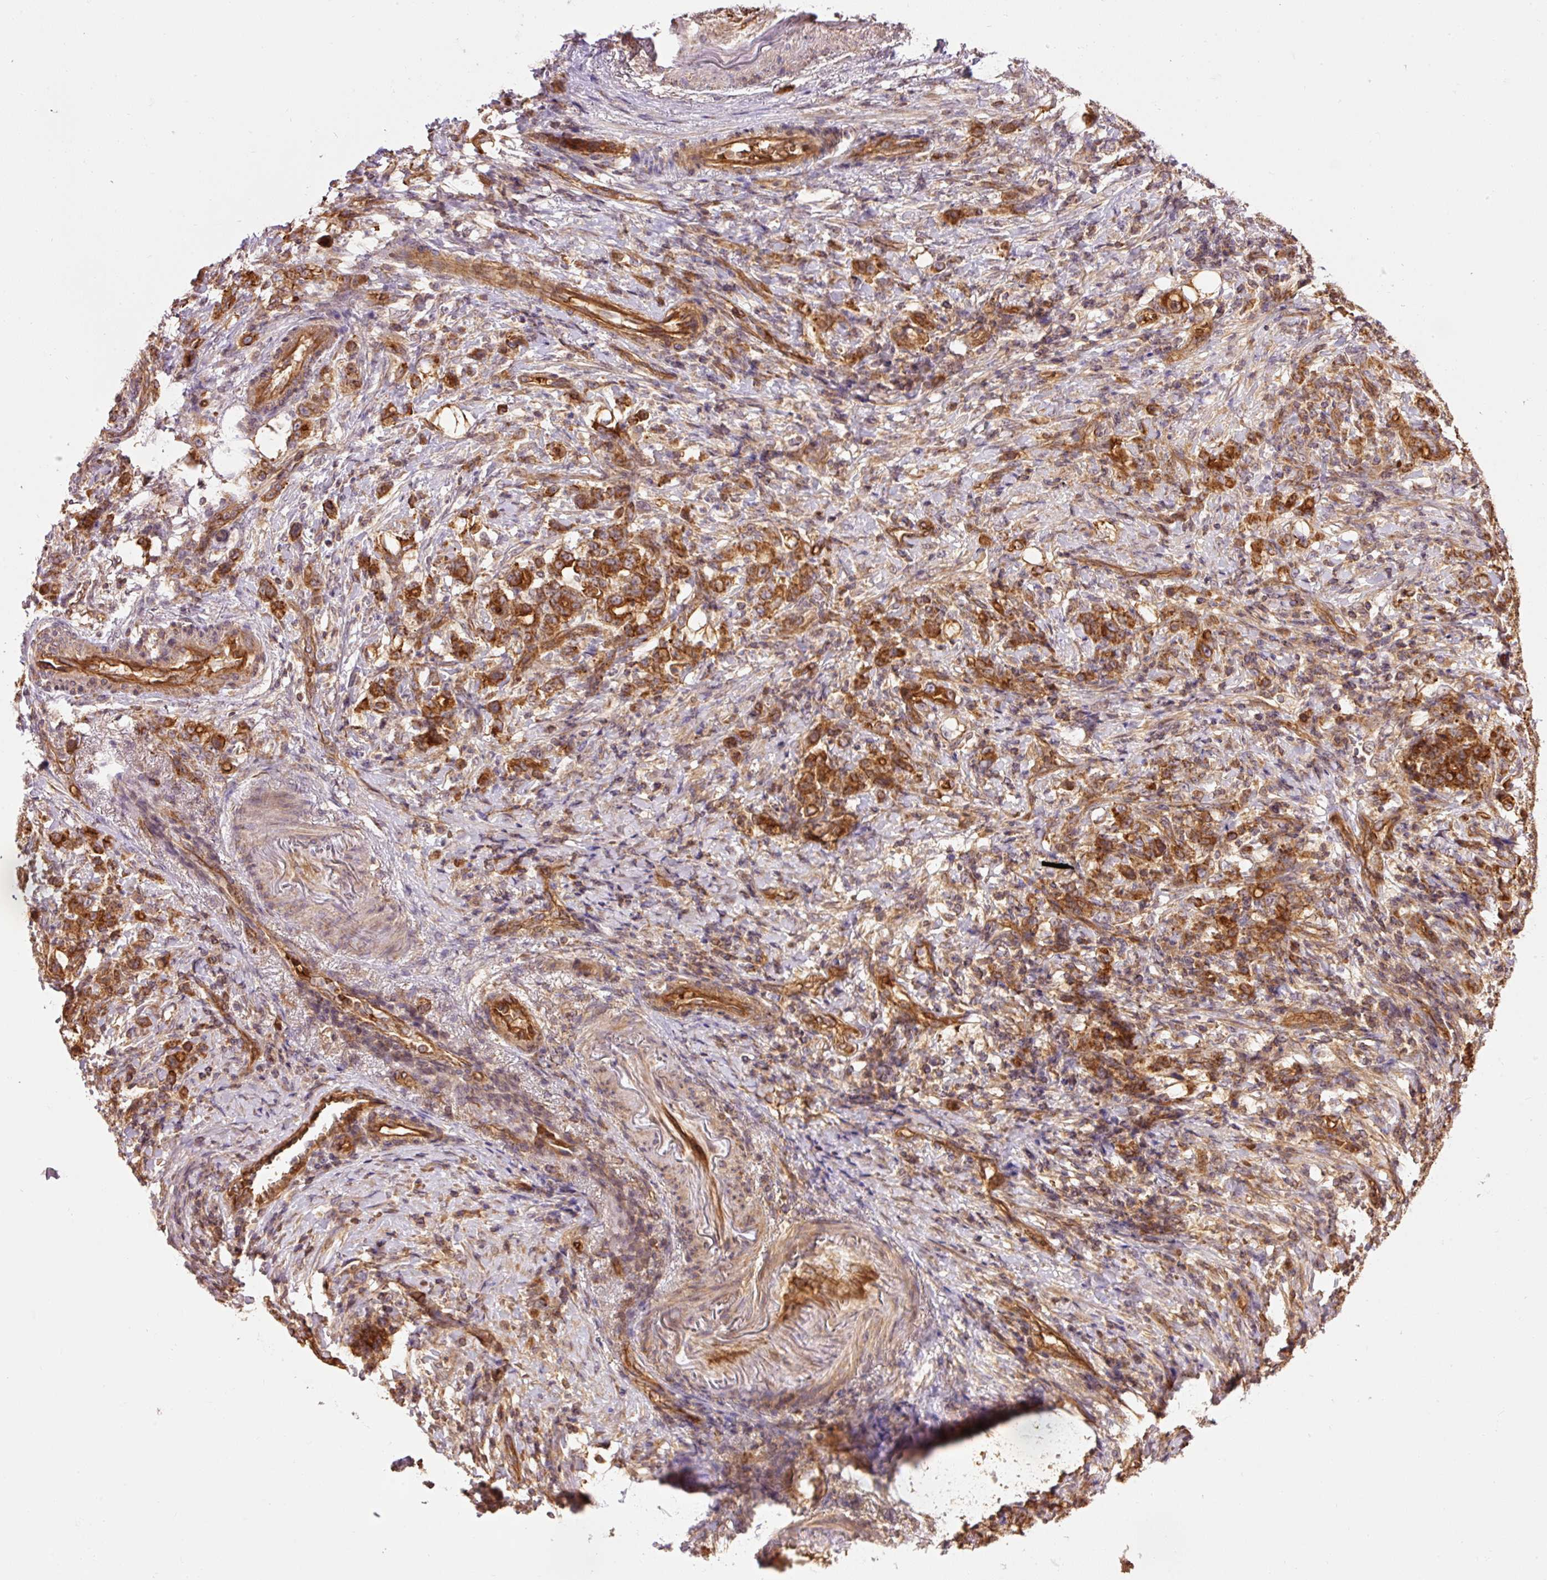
{"staining": {"intensity": "strong", "quantity": ">75%", "location": "cytoplasmic/membranous"}, "tissue": "stomach cancer", "cell_type": "Tumor cells", "image_type": "cancer", "snomed": [{"axis": "morphology", "description": "Adenocarcinoma, NOS"}, {"axis": "topography", "description": "Stomach"}], "caption": "Brown immunohistochemical staining in stomach cancer reveals strong cytoplasmic/membranous expression in about >75% of tumor cells.", "gene": "ADCY4", "patient": {"sex": "female", "age": 79}}